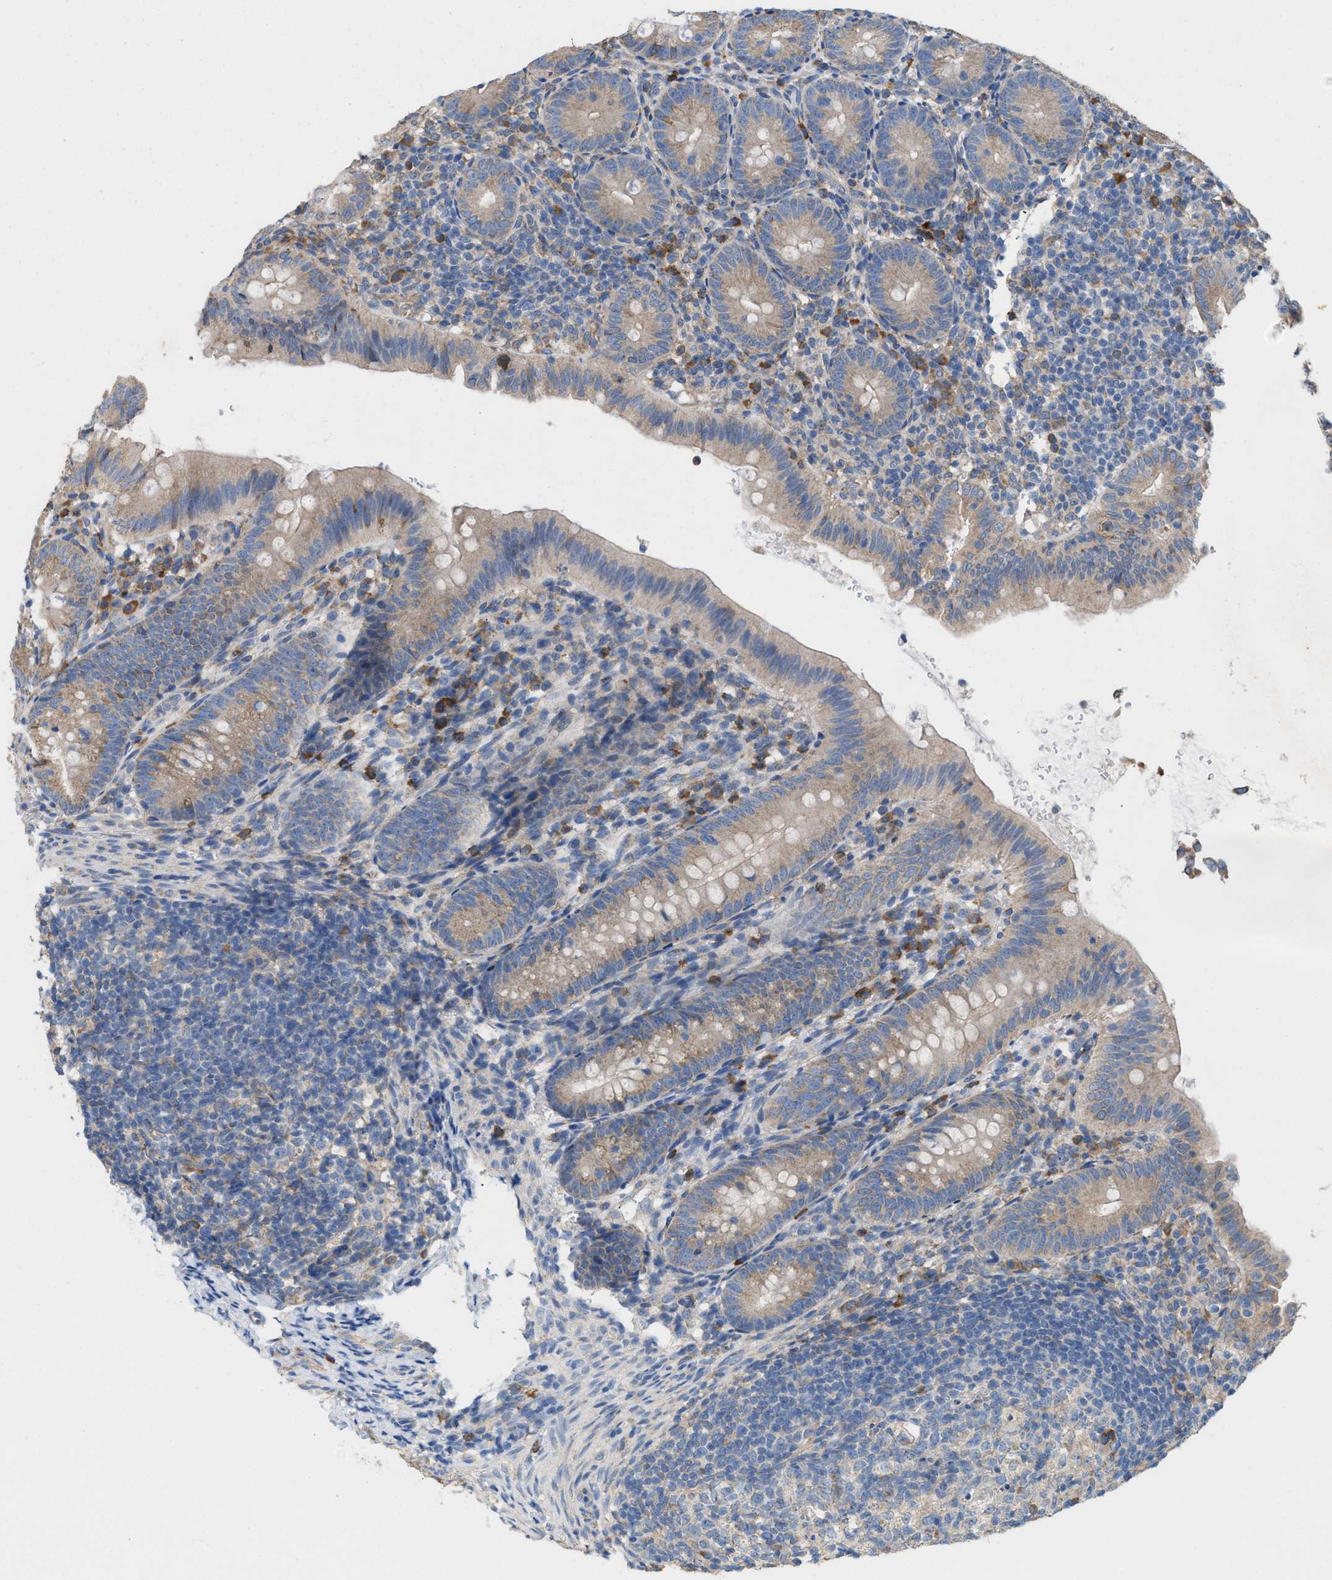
{"staining": {"intensity": "weak", "quantity": ">75%", "location": "cytoplasmic/membranous"}, "tissue": "appendix", "cell_type": "Glandular cells", "image_type": "normal", "snomed": [{"axis": "morphology", "description": "Normal tissue, NOS"}, {"axis": "topography", "description": "Appendix"}], "caption": "High-magnification brightfield microscopy of unremarkable appendix stained with DAB (3,3'-diaminobenzidine) (brown) and counterstained with hematoxylin (blue). glandular cells exhibit weak cytoplasmic/membranous positivity is appreciated in approximately>75% of cells. (DAB IHC, brown staining for protein, blue staining for nuclei).", "gene": "DYNC2I1", "patient": {"sex": "male", "age": 1}}